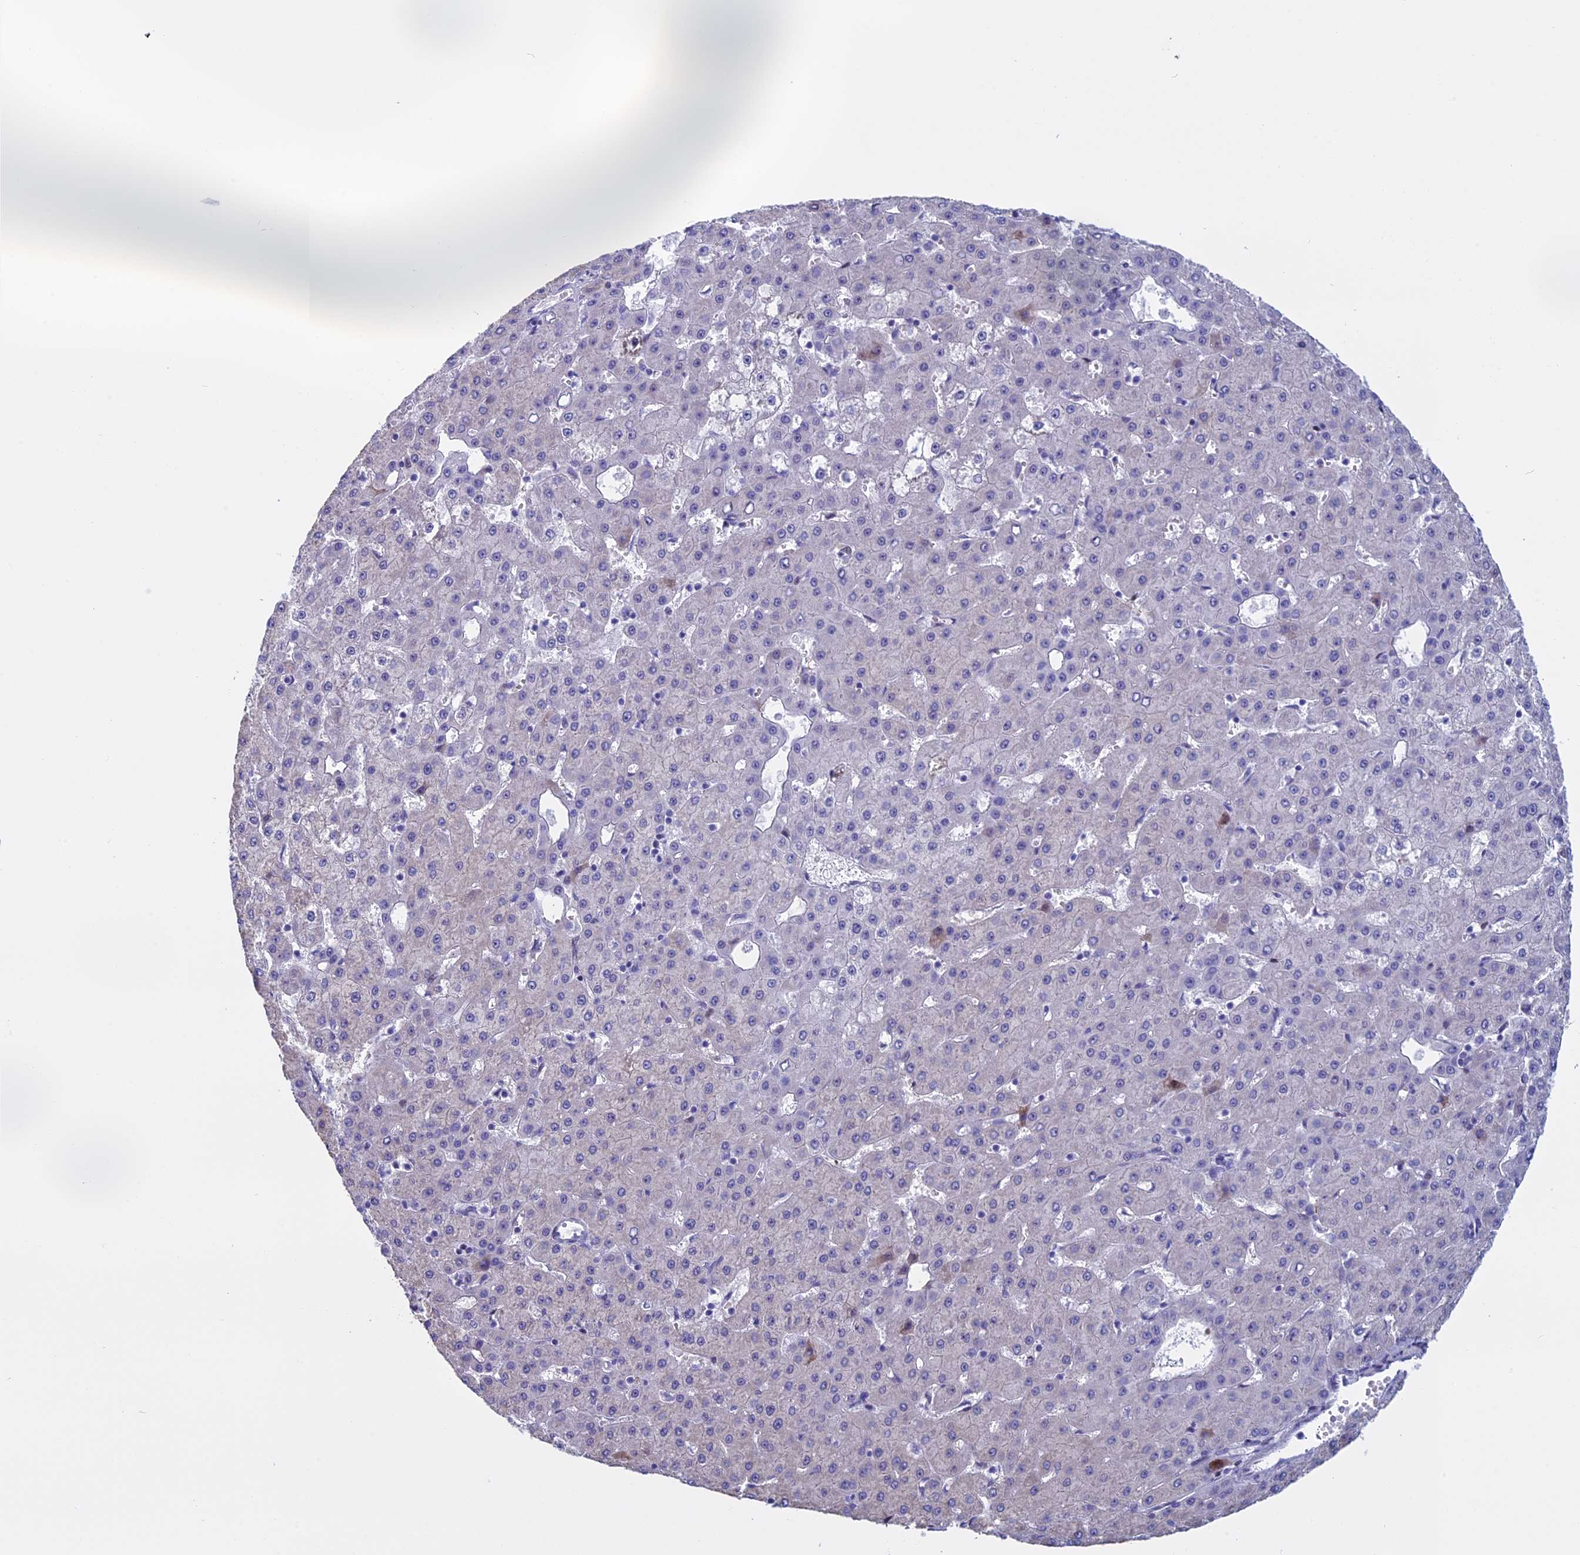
{"staining": {"intensity": "negative", "quantity": "none", "location": "none"}, "tissue": "liver cancer", "cell_type": "Tumor cells", "image_type": "cancer", "snomed": [{"axis": "morphology", "description": "Carcinoma, Hepatocellular, NOS"}, {"axis": "topography", "description": "Liver"}], "caption": "Image shows no protein staining in tumor cells of hepatocellular carcinoma (liver) tissue.", "gene": "KCTD21", "patient": {"sex": "male", "age": 47}}